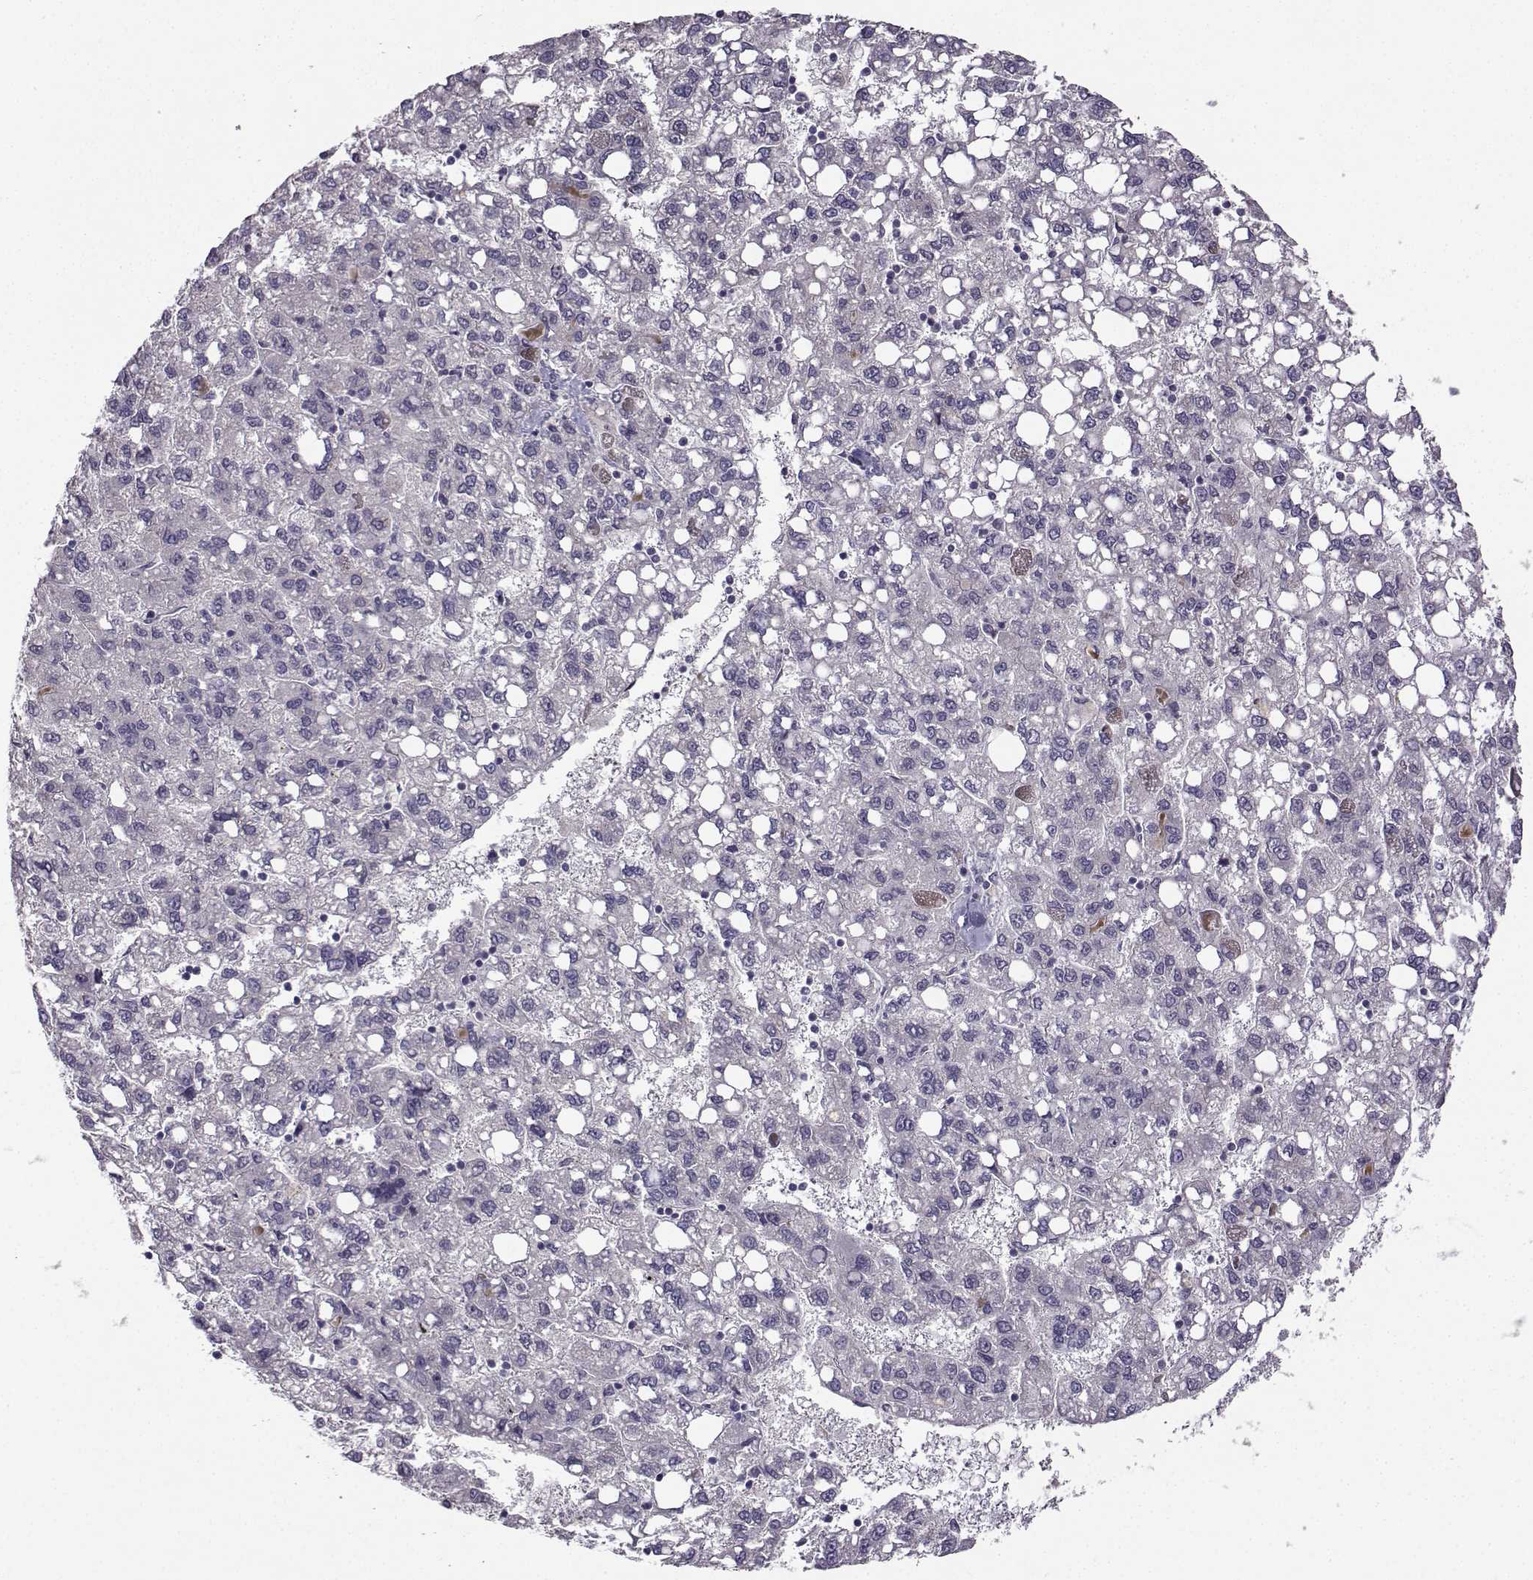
{"staining": {"intensity": "negative", "quantity": "none", "location": "none"}, "tissue": "liver cancer", "cell_type": "Tumor cells", "image_type": "cancer", "snomed": [{"axis": "morphology", "description": "Carcinoma, Hepatocellular, NOS"}, {"axis": "topography", "description": "Liver"}], "caption": "Tumor cells show no significant positivity in liver cancer. The staining is performed using DAB (3,3'-diaminobenzidine) brown chromogen with nuclei counter-stained in using hematoxylin.", "gene": "NQO1", "patient": {"sex": "female", "age": 82}}